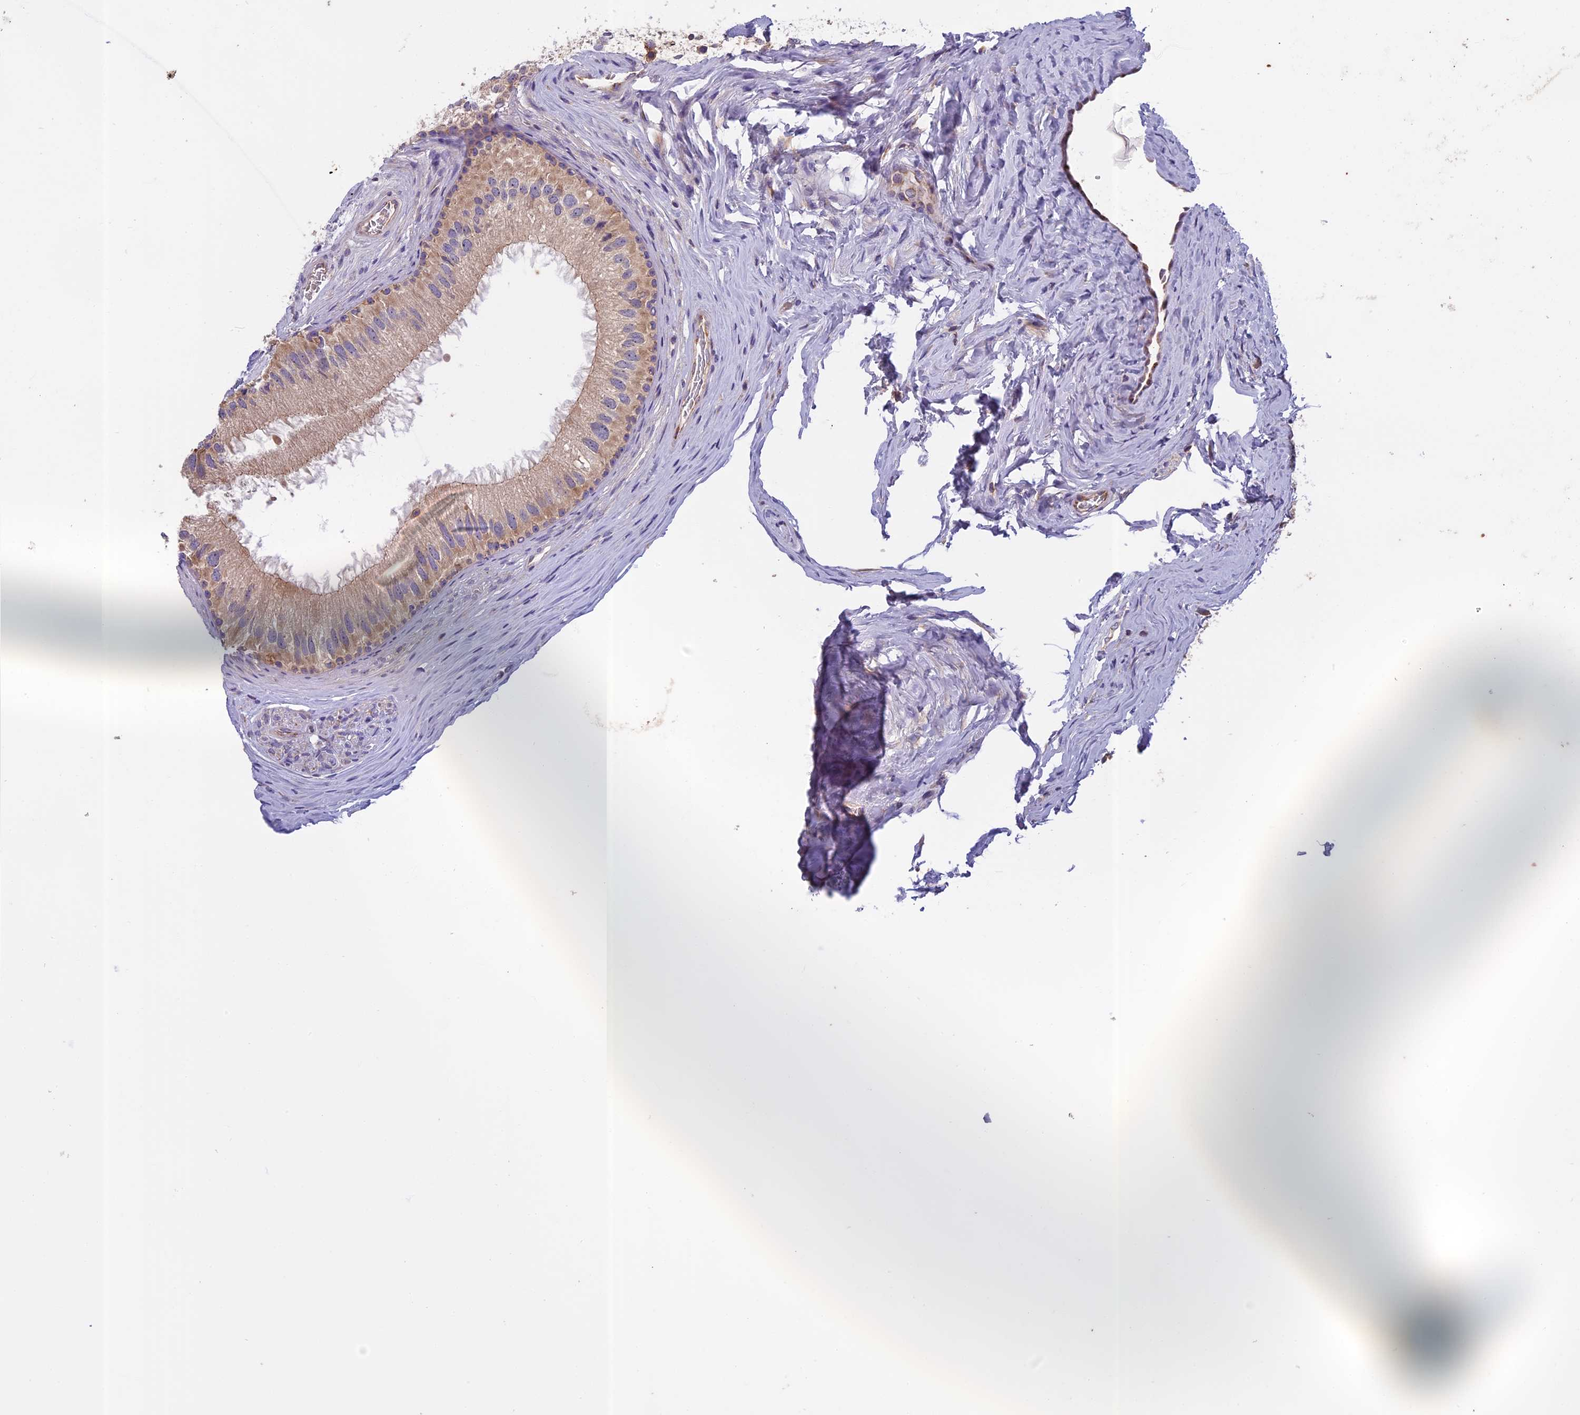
{"staining": {"intensity": "moderate", "quantity": "25%-75%", "location": "cytoplasmic/membranous"}, "tissue": "epididymis", "cell_type": "Glandular cells", "image_type": "normal", "snomed": [{"axis": "morphology", "description": "Normal tissue, NOS"}, {"axis": "topography", "description": "Epididymis"}], "caption": "A medium amount of moderate cytoplasmic/membranous staining is seen in approximately 25%-75% of glandular cells in benign epididymis. The staining is performed using DAB brown chromogen to label protein expression. The nuclei are counter-stained blue using hematoxylin.", "gene": "SEMA7A", "patient": {"sex": "male", "age": 33}}